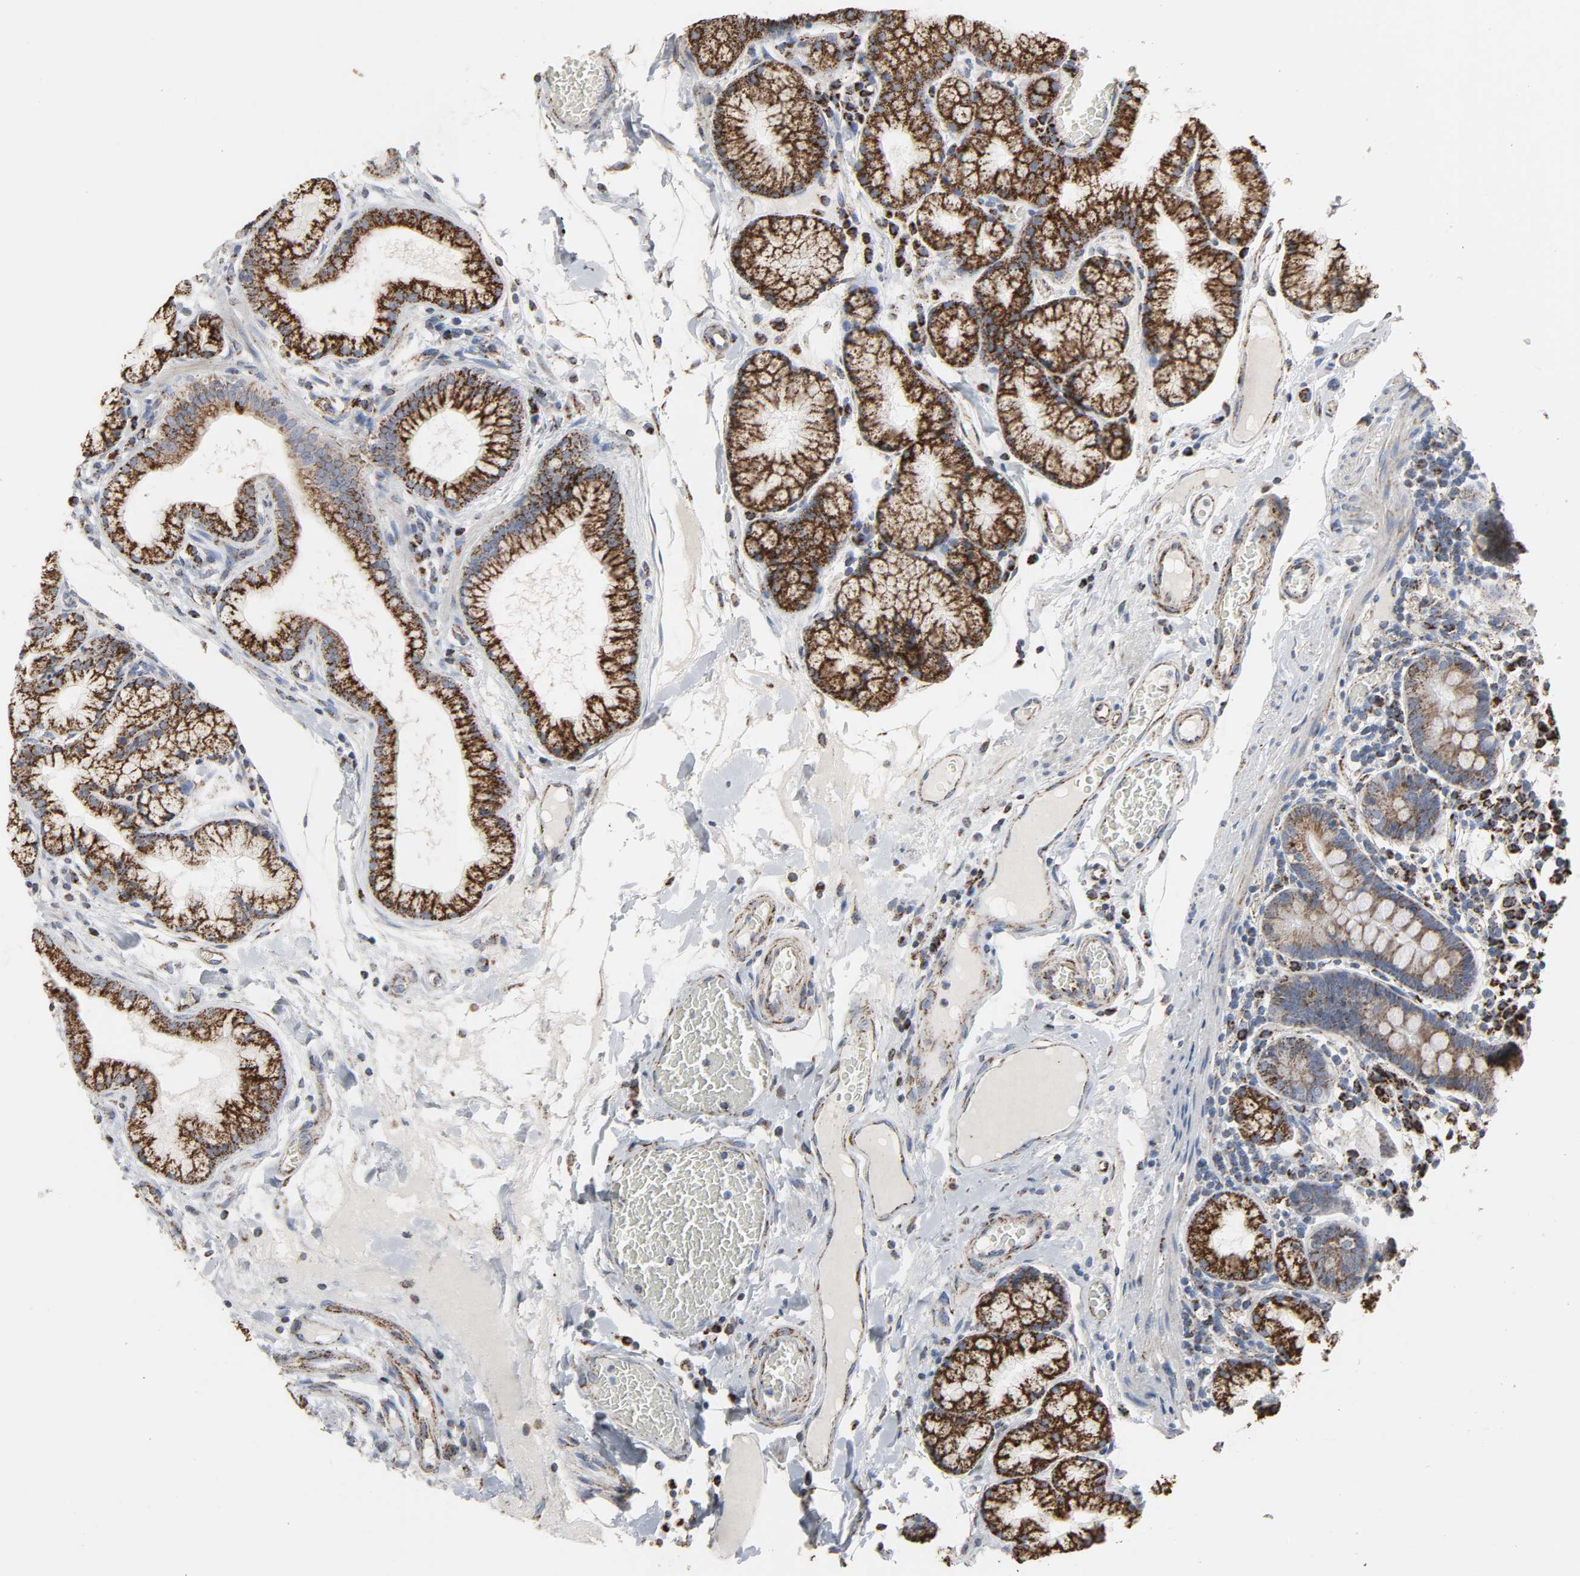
{"staining": {"intensity": "strong", "quantity": ">75%", "location": "cytoplasmic/membranous"}, "tissue": "duodenum", "cell_type": "Glandular cells", "image_type": "normal", "snomed": [{"axis": "morphology", "description": "Normal tissue, NOS"}, {"axis": "topography", "description": "Duodenum"}], "caption": "Protein staining by immunohistochemistry (IHC) reveals strong cytoplasmic/membranous expression in about >75% of glandular cells in normal duodenum.", "gene": "ACAT1", "patient": {"sex": "male", "age": 50}}